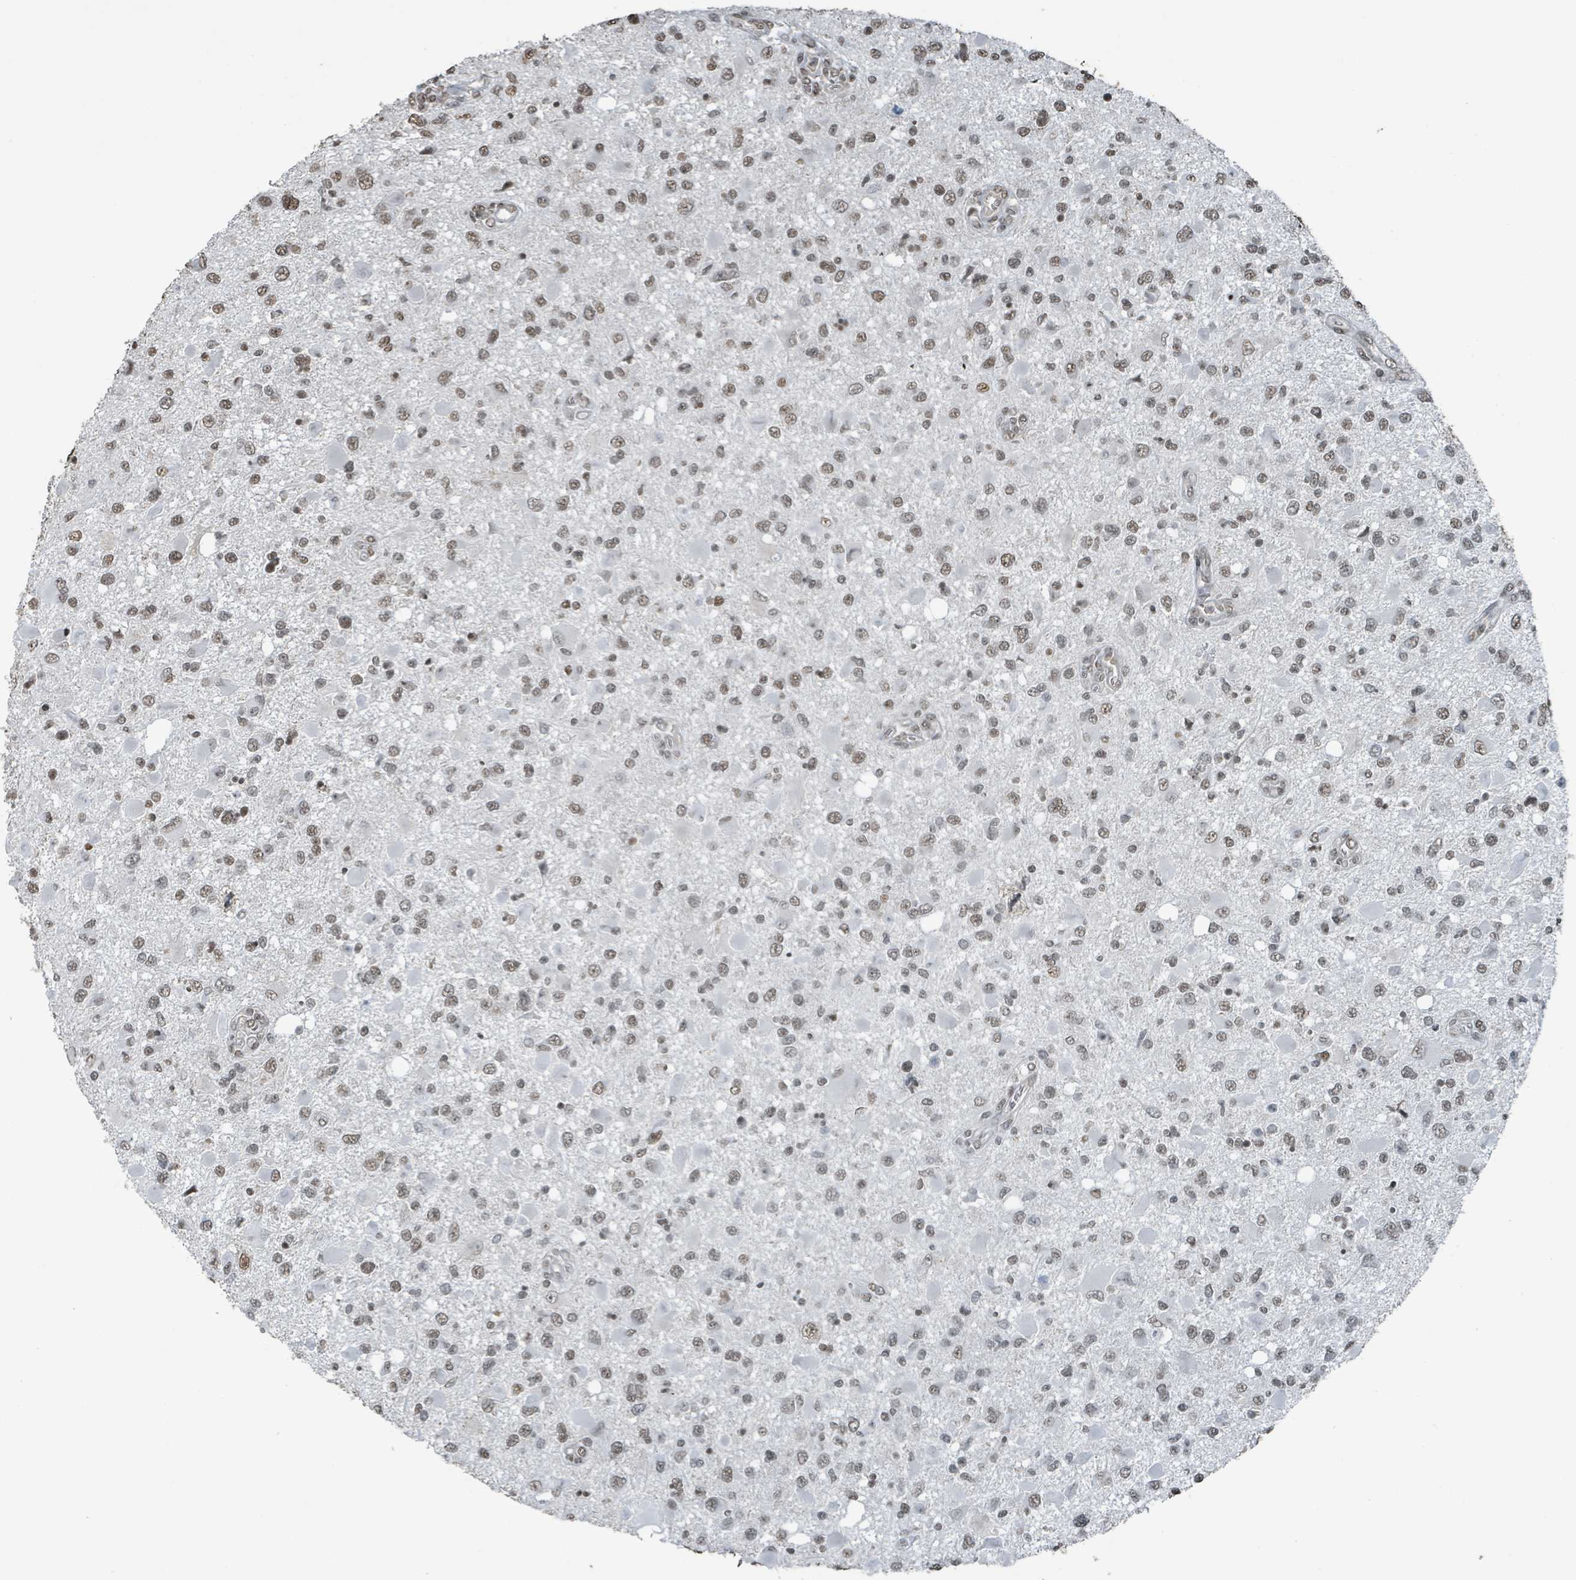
{"staining": {"intensity": "weak", "quantity": ">75%", "location": "nuclear"}, "tissue": "glioma", "cell_type": "Tumor cells", "image_type": "cancer", "snomed": [{"axis": "morphology", "description": "Glioma, malignant, High grade"}, {"axis": "topography", "description": "Brain"}], "caption": "Protein expression analysis of human high-grade glioma (malignant) reveals weak nuclear staining in approximately >75% of tumor cells. Nuclei are stained in blue.", "gene": "PHIP", "patient": {"sex": "male", "age": 53}}